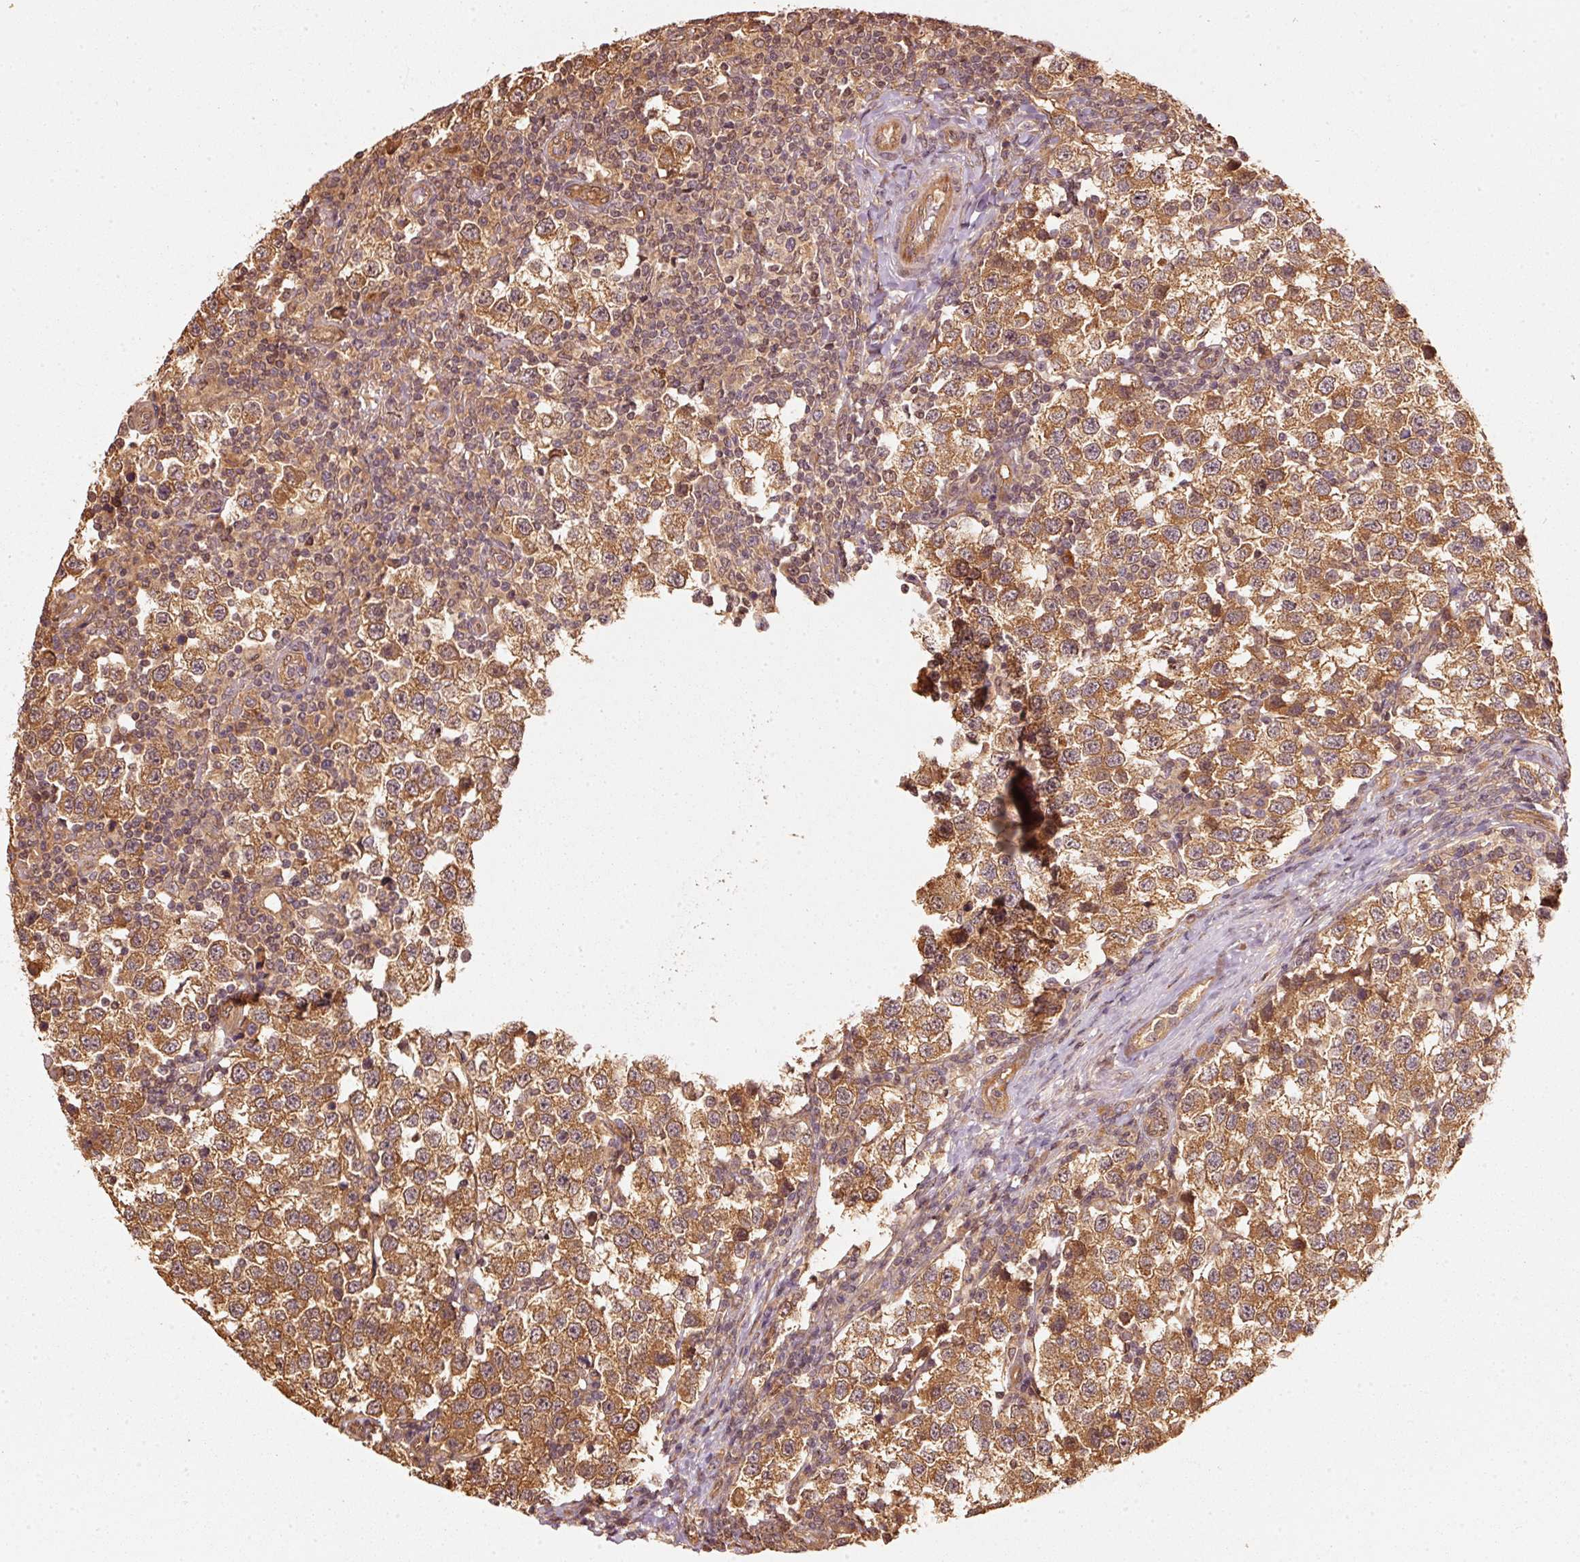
{"staining": {"intensity": "moderate", "quantity": ">75%", "location": "cytoplasmic/membranous"}, "tissue": "testis cancer", "cell_type": "Tumor cells", "image_type": "cancer", "snomed": [{"axis": "morphology", "description": "Seminoma, NOS"}, {"axis": "topography", "description": "Testis"}], "caption": "IHC (DAB) staining of human testis cancer (seminoma) reveals moderate cytoplasmic/membranous protein staining in about >75% of tumor cells.", "gene": "STAU1", "patient": {"sex": "male", "age": 34}}